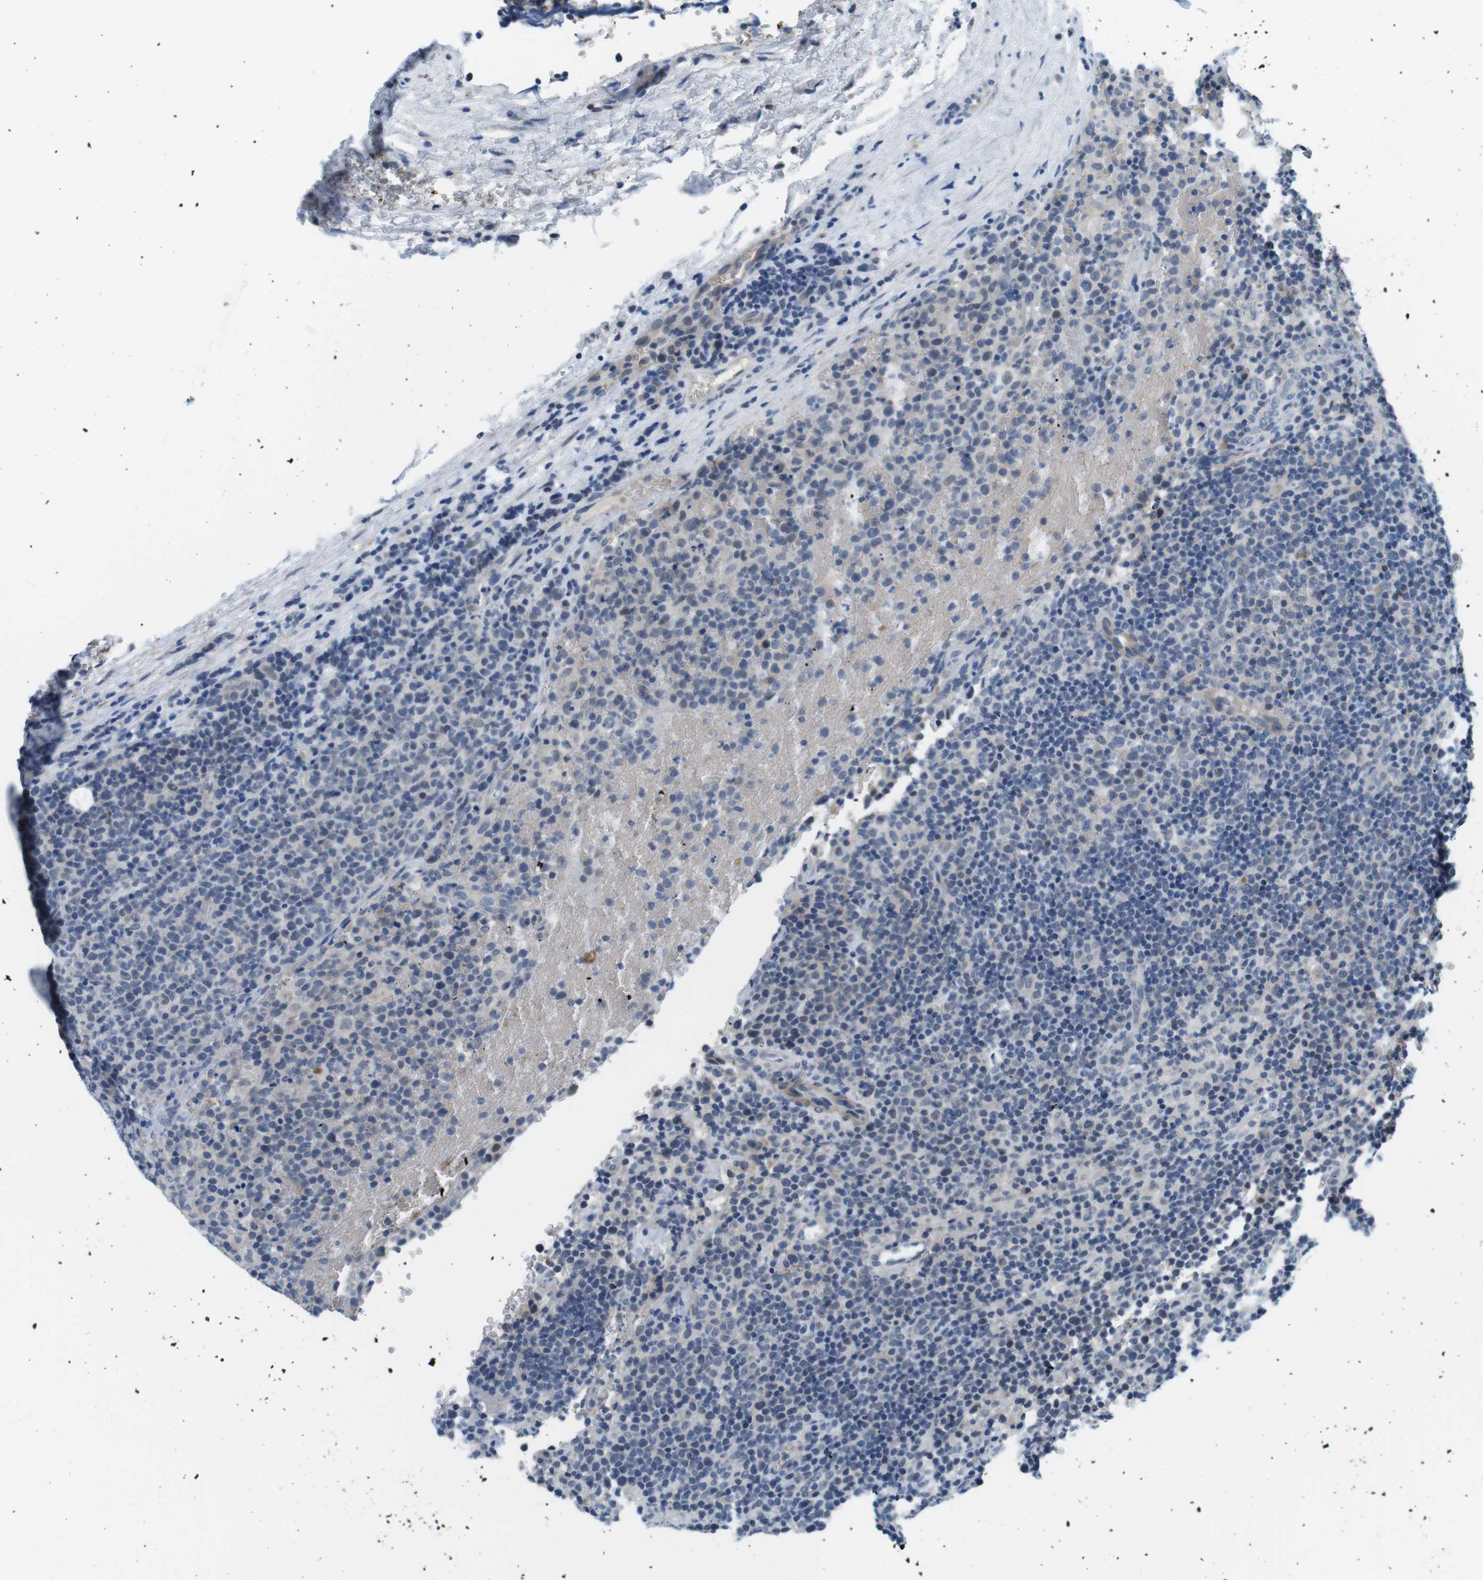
{"staining": {"intensity": "negative", "quantity": "none", "location": "none"}, "tissue": "lymphoma", "cell_type": "Tumor cells", "image_type": "cancer", "snomed": [{"axis": "morphology", "description": "Malignant lymphoma, non-Hodgkin's type, High grade"}, {"axis": "topography", "description": "Lymph node"}], "caption": "High-grade malignant lymphoma, non-Hodgkin's type was stained to show a protein in brown. There is no significant expression in tumor cells.", "gene": "WSCD1", "patient": {"sex": "male", "age": 61}}